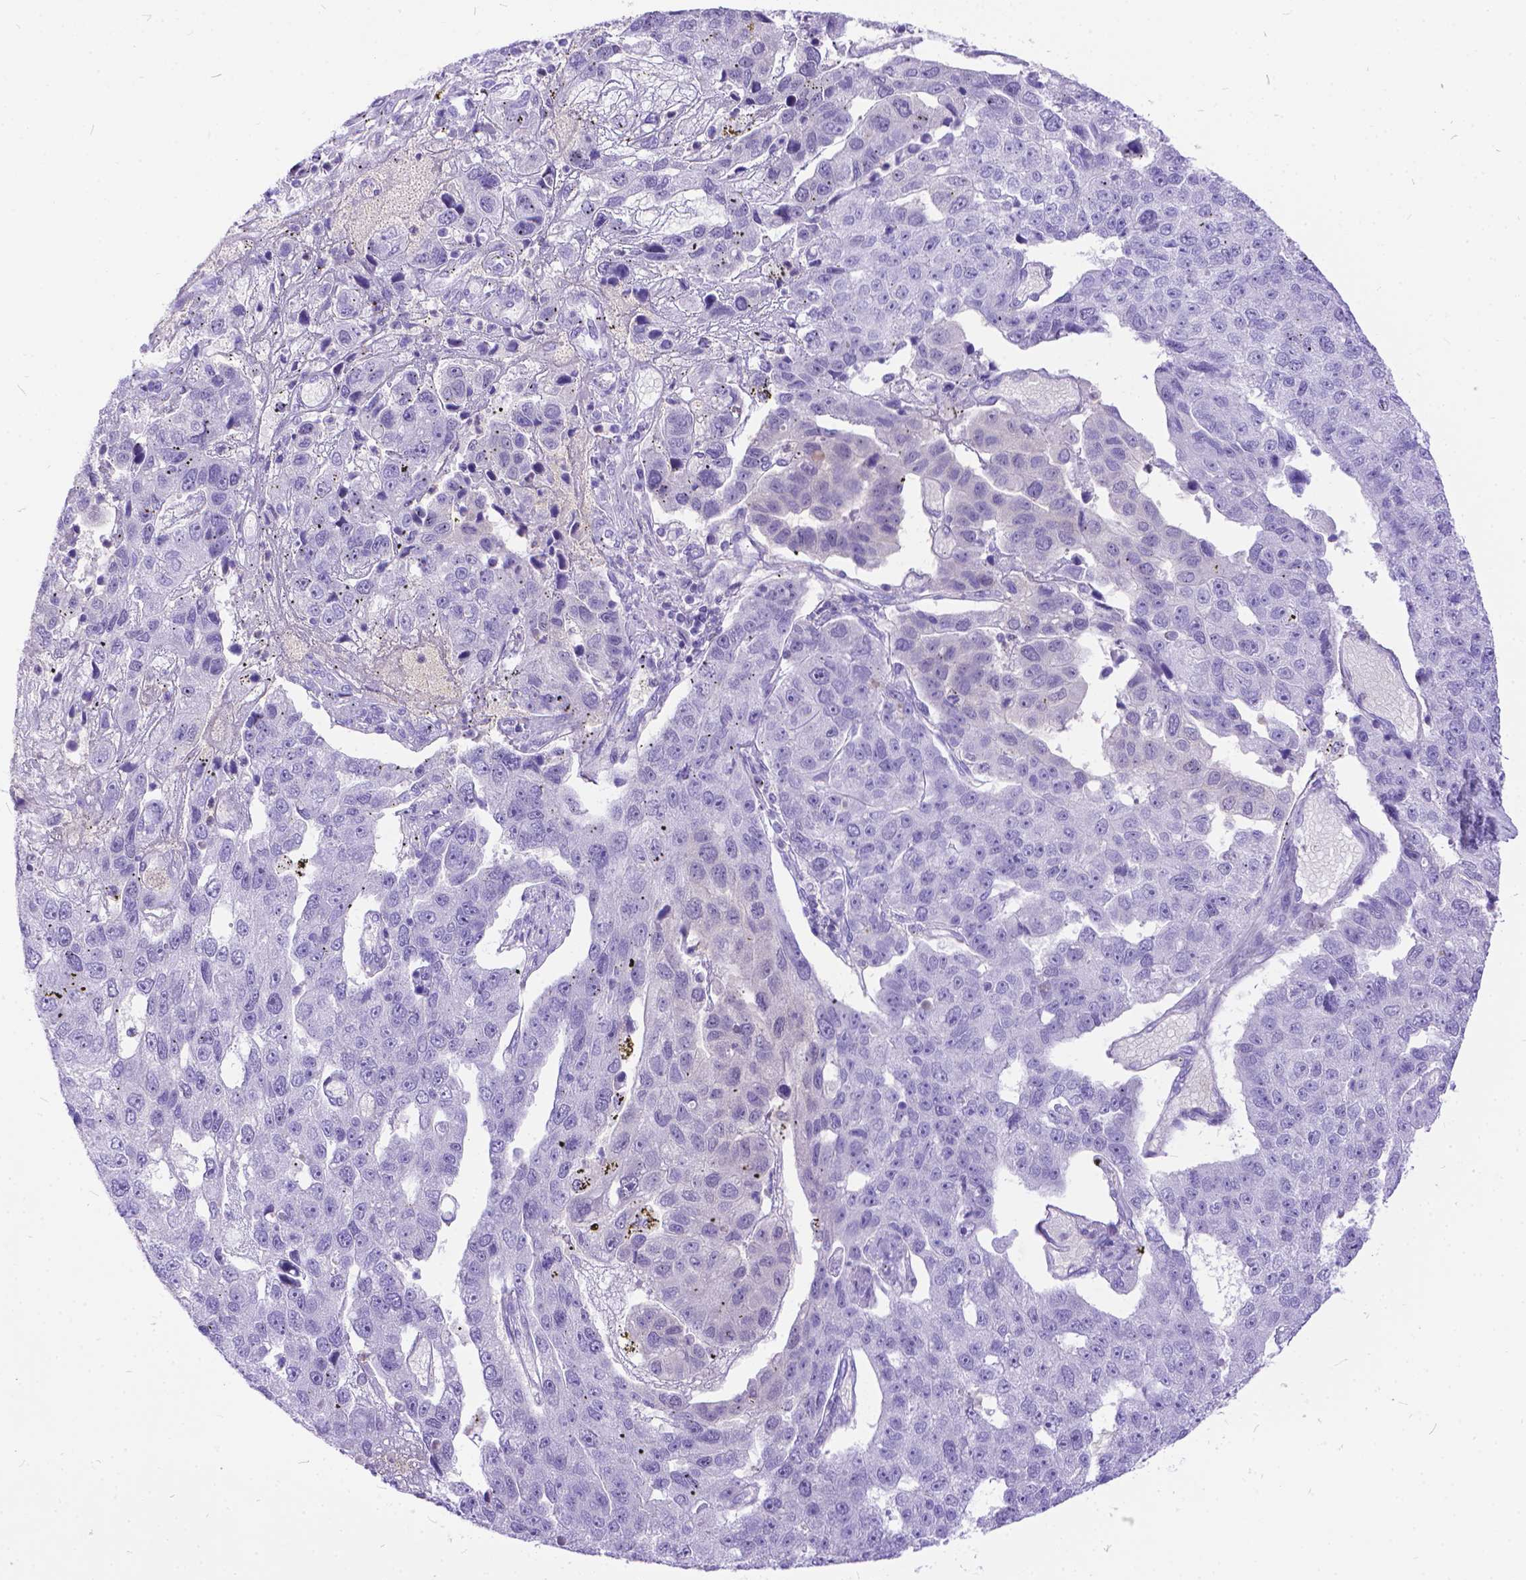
{"staining": {"intensity": "negative", "quantity": "none", "location": "none"}, "tissue": "pancreatic cancer", "cell_type": "Tumor cells", "image_type": "cancer", "snomed": [{"axis": "morphology", "description": "Adenocarcinoma, NOS"}, {"axis": "topography", "description": "Pancreas"}], "caption": "Tumor cells are negative for brown protein staining in adenocarcinoma (pancreatic).", "gene": "TMEM169", "patient": {"sex": "female", "age": 61}}